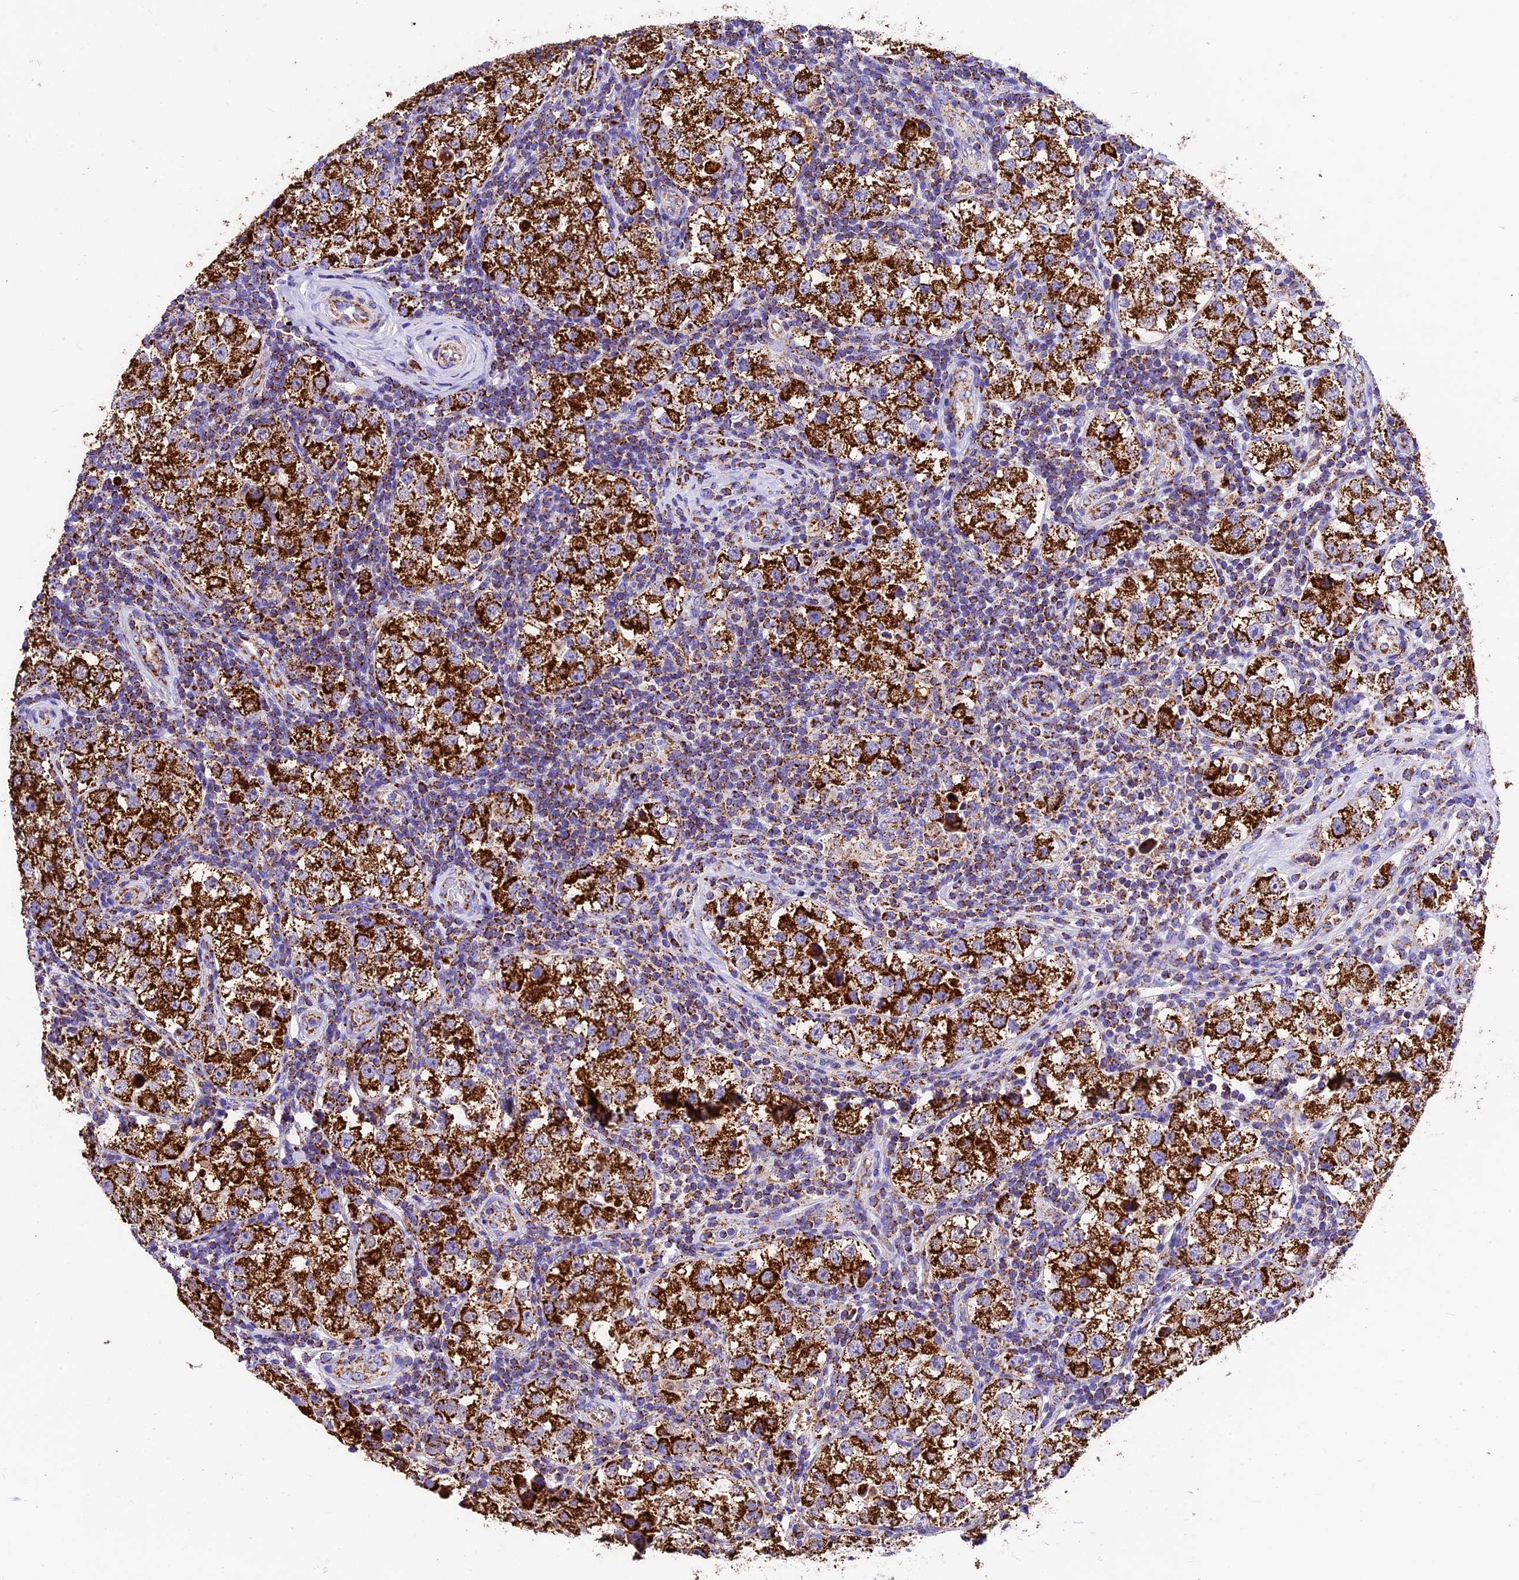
{"staining": {"intensity": "strong", "quantity": ">75%", "location": "cytoplasmic/membranous"}, "tissue": "testis cancer", "cell_type": "Tumor cells", "image_type": "cancer", "snomed": [{"axis": "morphology", "description": "Seminoma, NOS"}, {"axis": "topography", "description": "Testis"}], "caption": "This histopathology image exhibits immunohistochemistry staining of human seminoma (testis), with high strong cytoplasmic/membranous staining in about >75% of tumor cells.", "gene": "DCAF5", "patient": {"sex": "male", "age": 34}}